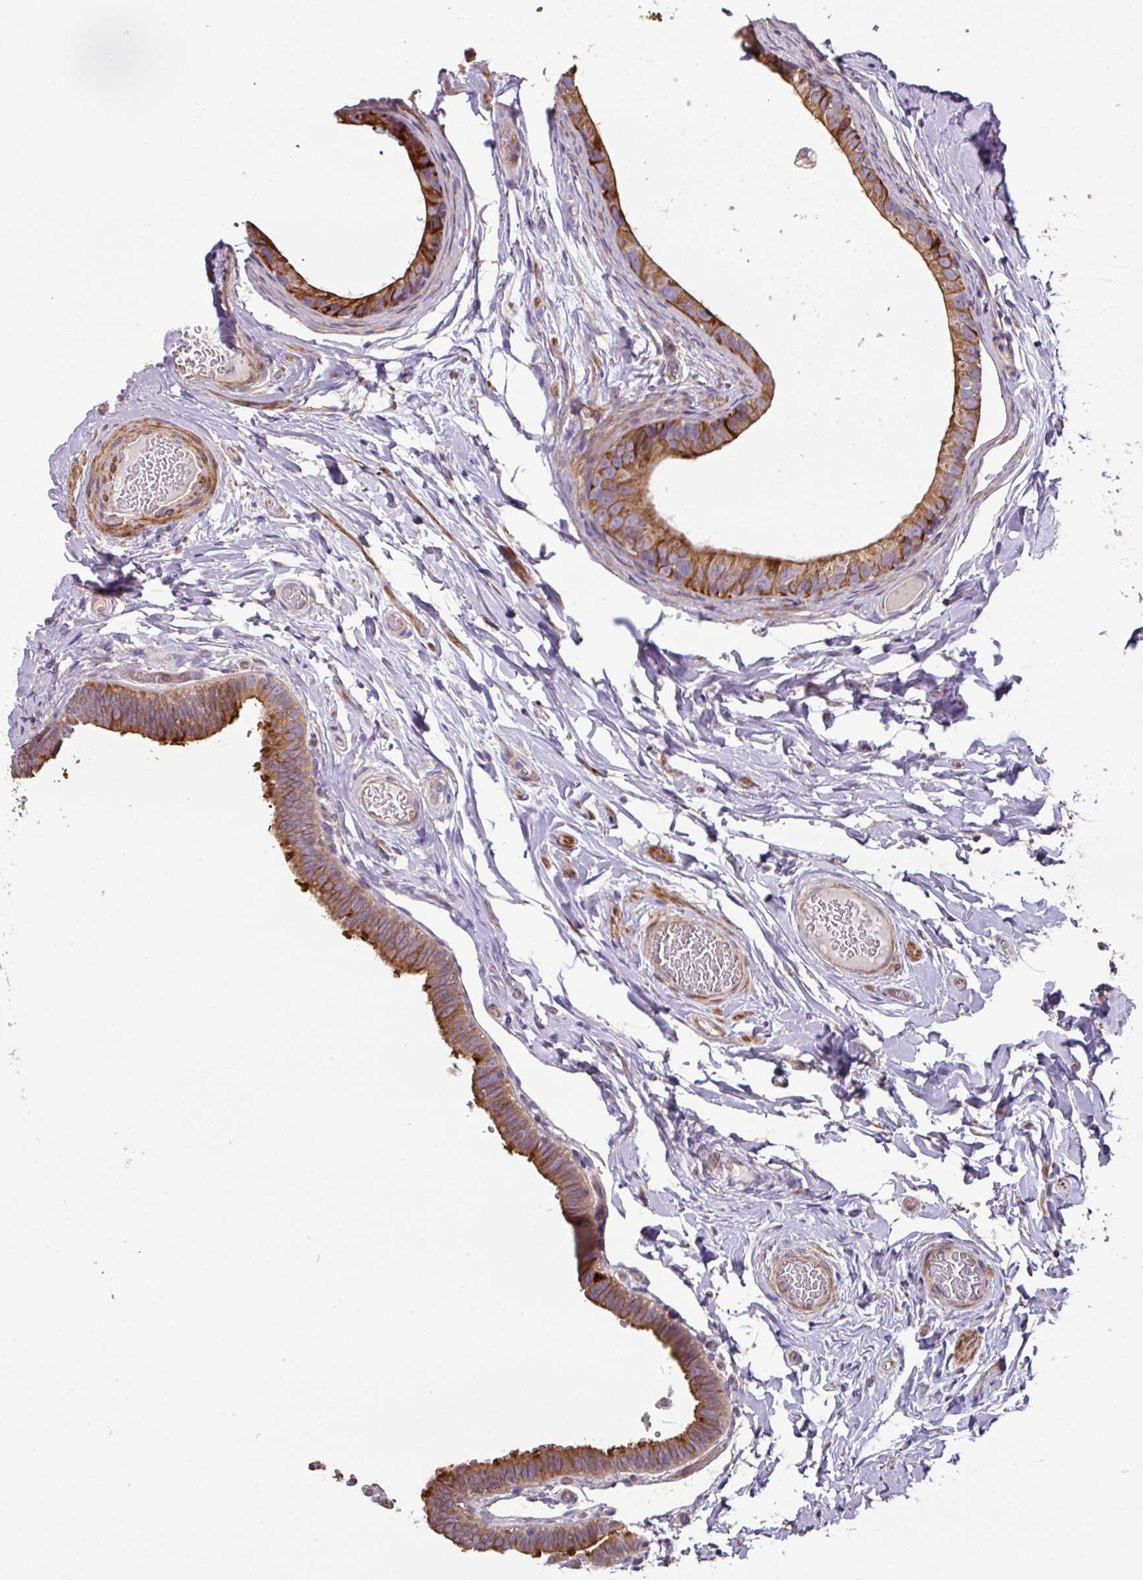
{"staining": {"intensity": "moderate", "quantity": ">75%", "location": "cytoplasmic/membranous"}, "tissue": "epididymis", "cell_type": "Glandular cells", "image_type": "normal", "snomed": [{"axis": "morphology", "description": "Normal tissue, NOS"}, {"axis": "morphology", "description": "Carcinoma, Embryonal, NOS"}, {"axis": "topography", "description": "Testis"}, {"axis": "topography", "description": "Epididymis"}], "caption": "Protein expression analysis of benign human epididymis reveals moderate cytoplasmic/membranous staining in about >75% of glandular cells. (DAB = brown stain, brightfield microscopy at high magnification).", "gene": "MRRF", "patient": {"sex": "male", "age": 36}}